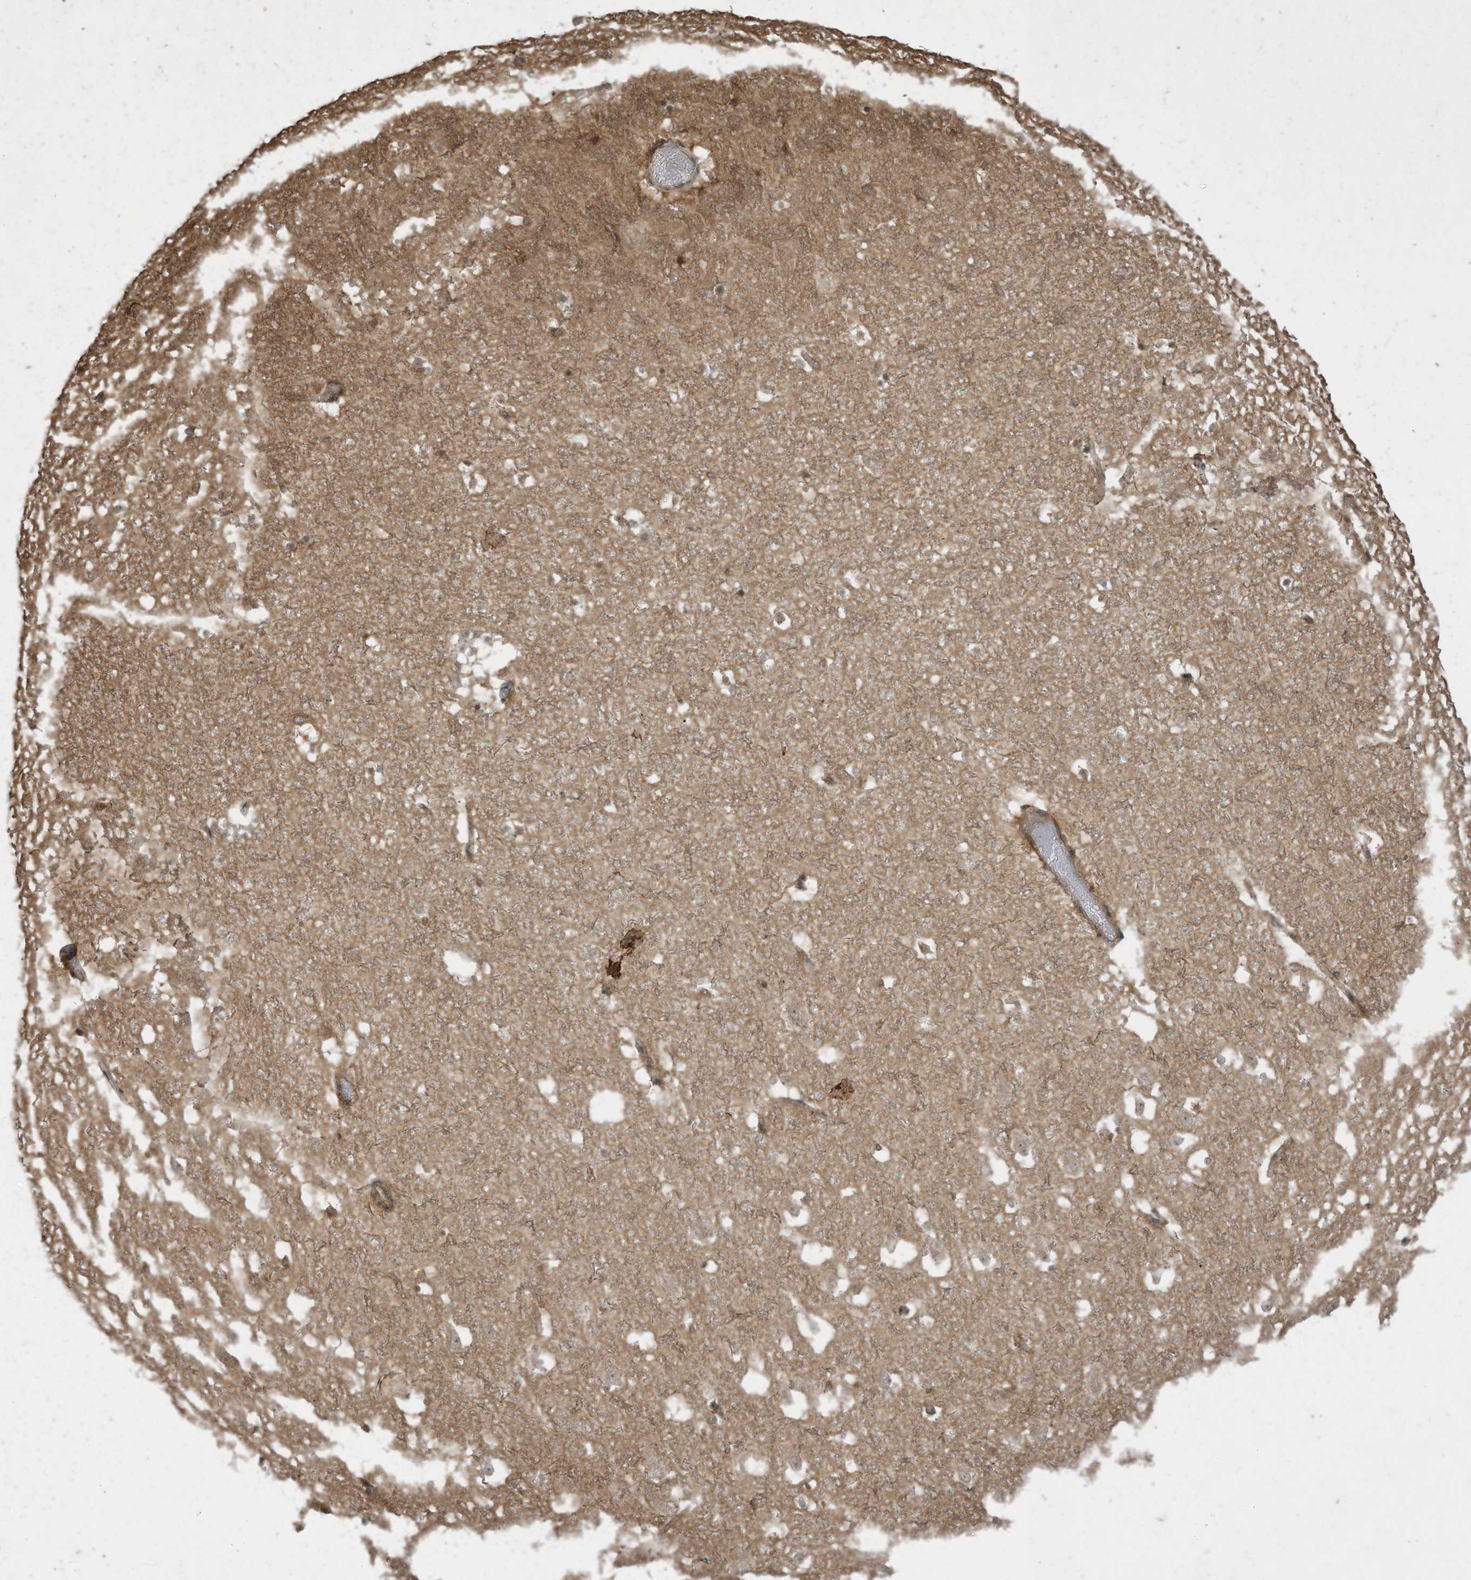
{"staining": {"intensity": "moderate", "quantity": "25%-75%", "location": "cytoplasmic/membranous"}, "tissue": "hippocampus", "cell_type": "Glial cells", "image_type": "normal", "snomed": [{"axis": "morphology", "description": "Normal tissue, NOS"}, {"axis": "topography", "description": "Hippocampus"}], "caption": "Normal hippocampus exhibits moderate cytoplasmic/membranous positivity in about 25%-75% of glial cells The staining is performed using DAB (3,3'-diaminobenzidine) brown chromogen to label protein expression. The nuclei are counter-stained blue using hematoxylin..", "gene": "MATN2", "patient": {"sex": "female", "age": 52}}